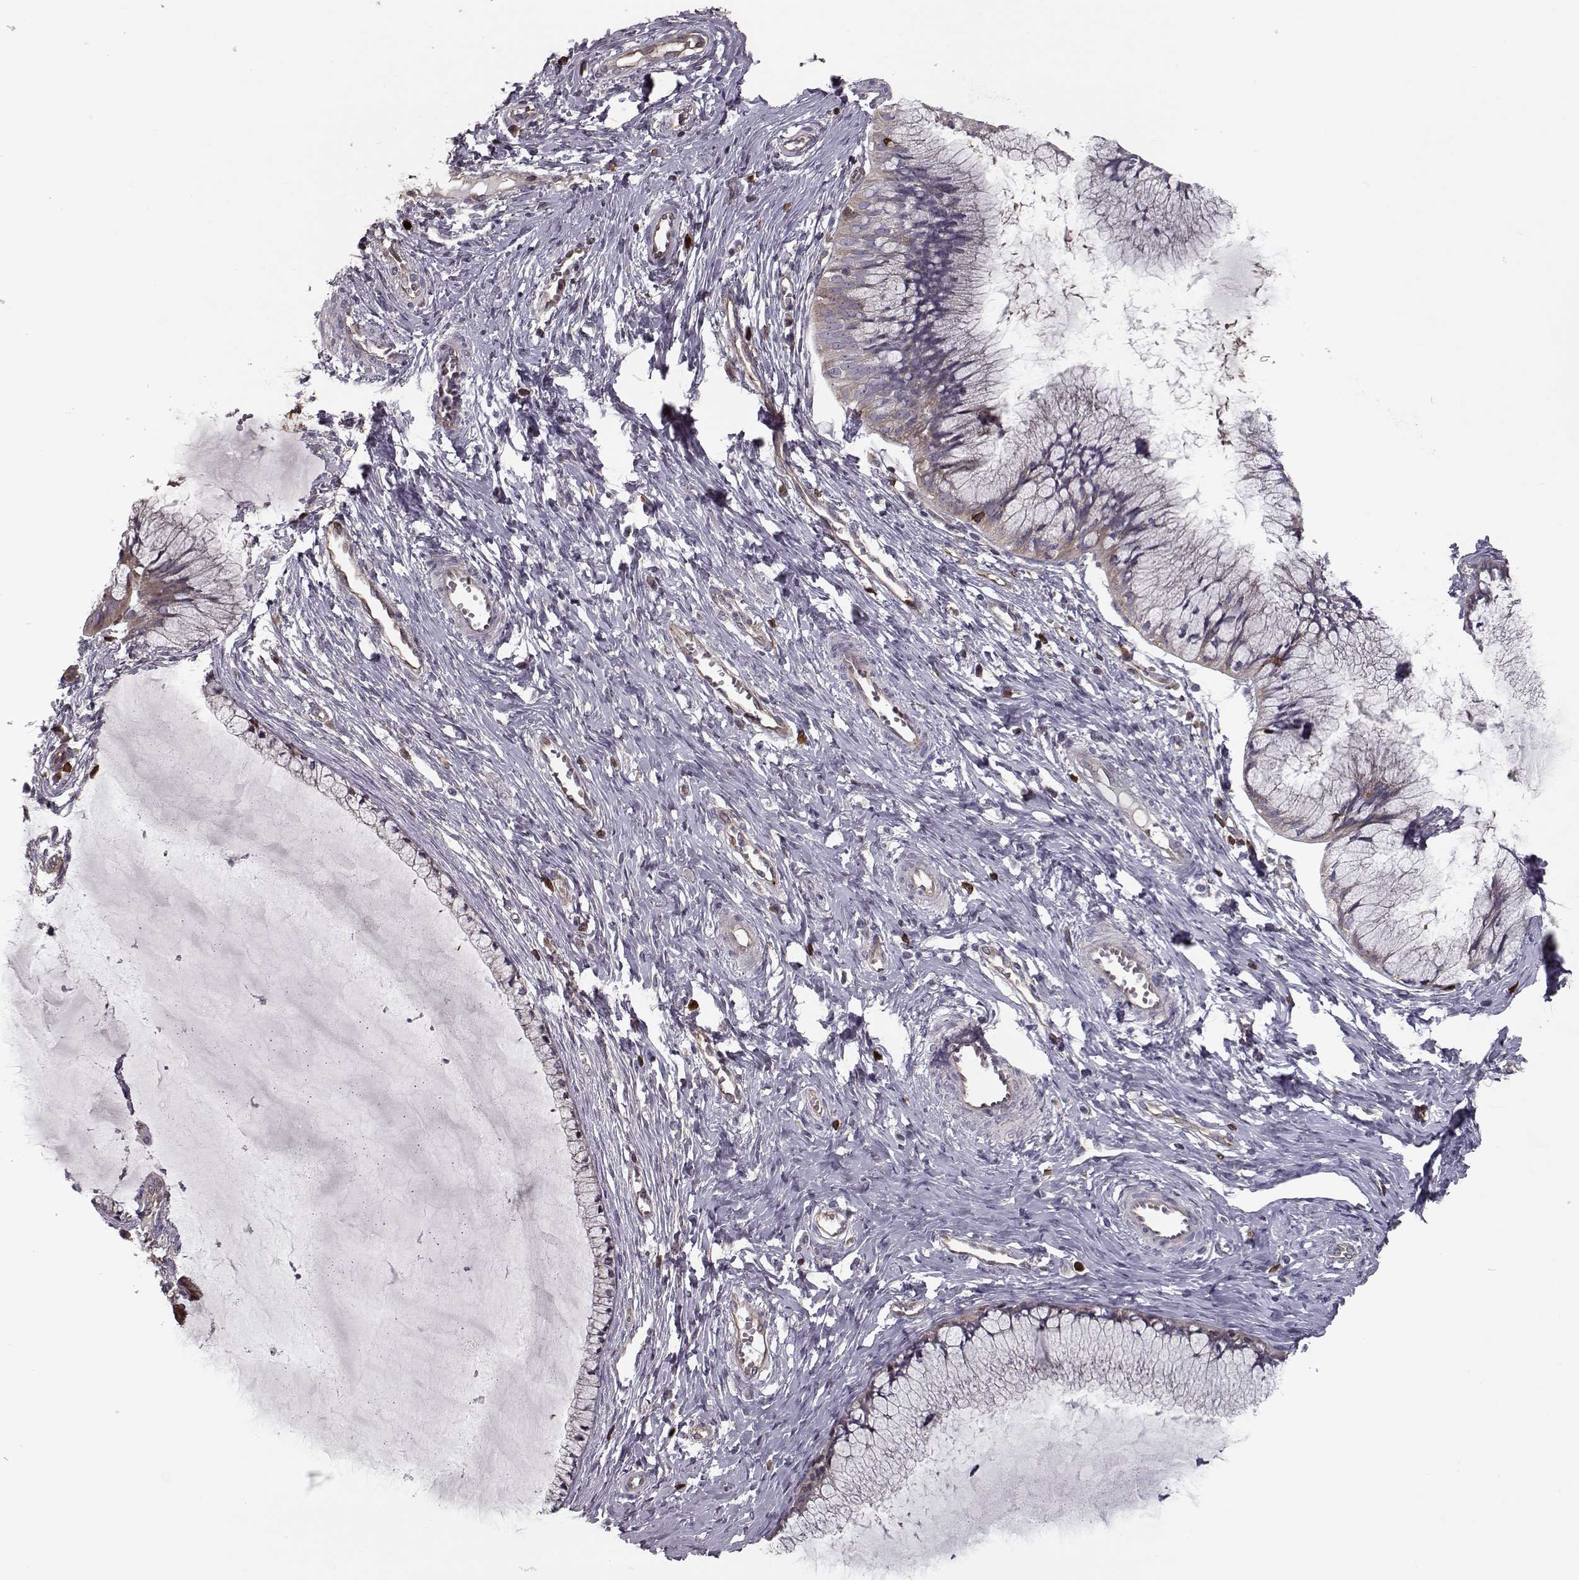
{"staining": {"intensity": "weak", "quantity": ">75%", "location": "cytoplasmic/membranous"}, "tissue": "cervical cancer", "cell_type": "Tumor cells", "image_type": "cancer", "snomed": [{"axis": "morphology", "description": "Squamous cell carcinoma, NOS"}, {"axis": "topography", "description": "Cervix"}], "caption": "Tumor cells display low levels of weak cytoplasmic/membranous positivity in about >75% of cells in human squamous cell carcinoma (cervical). (DAB IHC, brown staining for protein, blue staining for nuclei).", "gene": "RANBP1", "patient": {"sex": "female", "age": 36}}